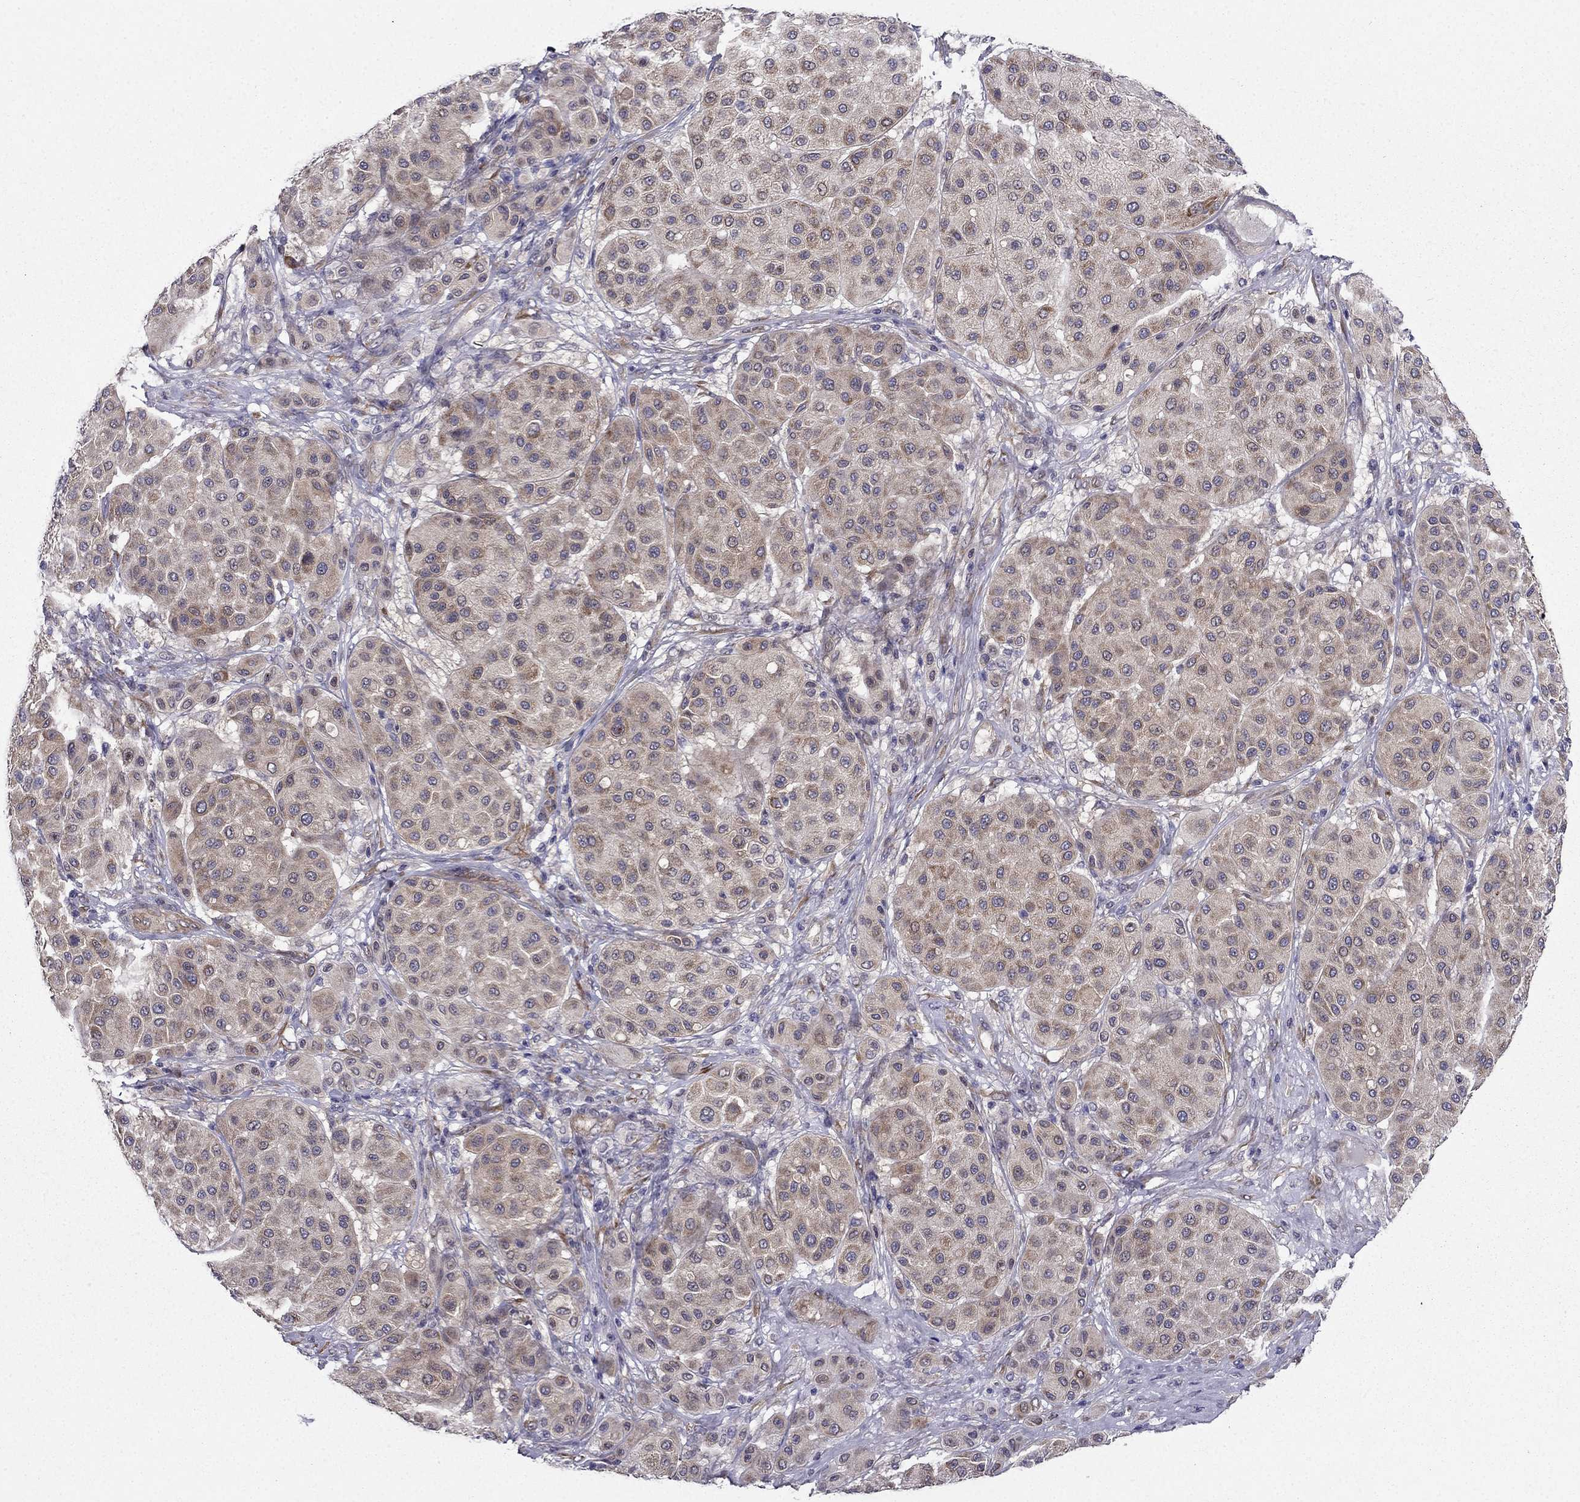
{"staining": {"intensity": "weak", "quantity": "25%-75%", "location": "cytoplasmic/membranous,nuclear"}, "tissue": "melanoma", "cell_type": "Tumor cells", "image_type": "cancer", "snomed": [{"axis": "morphology", "description": "Malignant melanoma, Metastatic site"}, {"axis": "topography", "description": "Smooth muscle"}], "caption": "Protein staining of melanoma tissue reveals weak cytoplasmic/membranous and nuclear expression in about 25%-75% of tumor cells.", "gene": "ARHGEF28", "patient": {"sex": "male", "age": 41}}